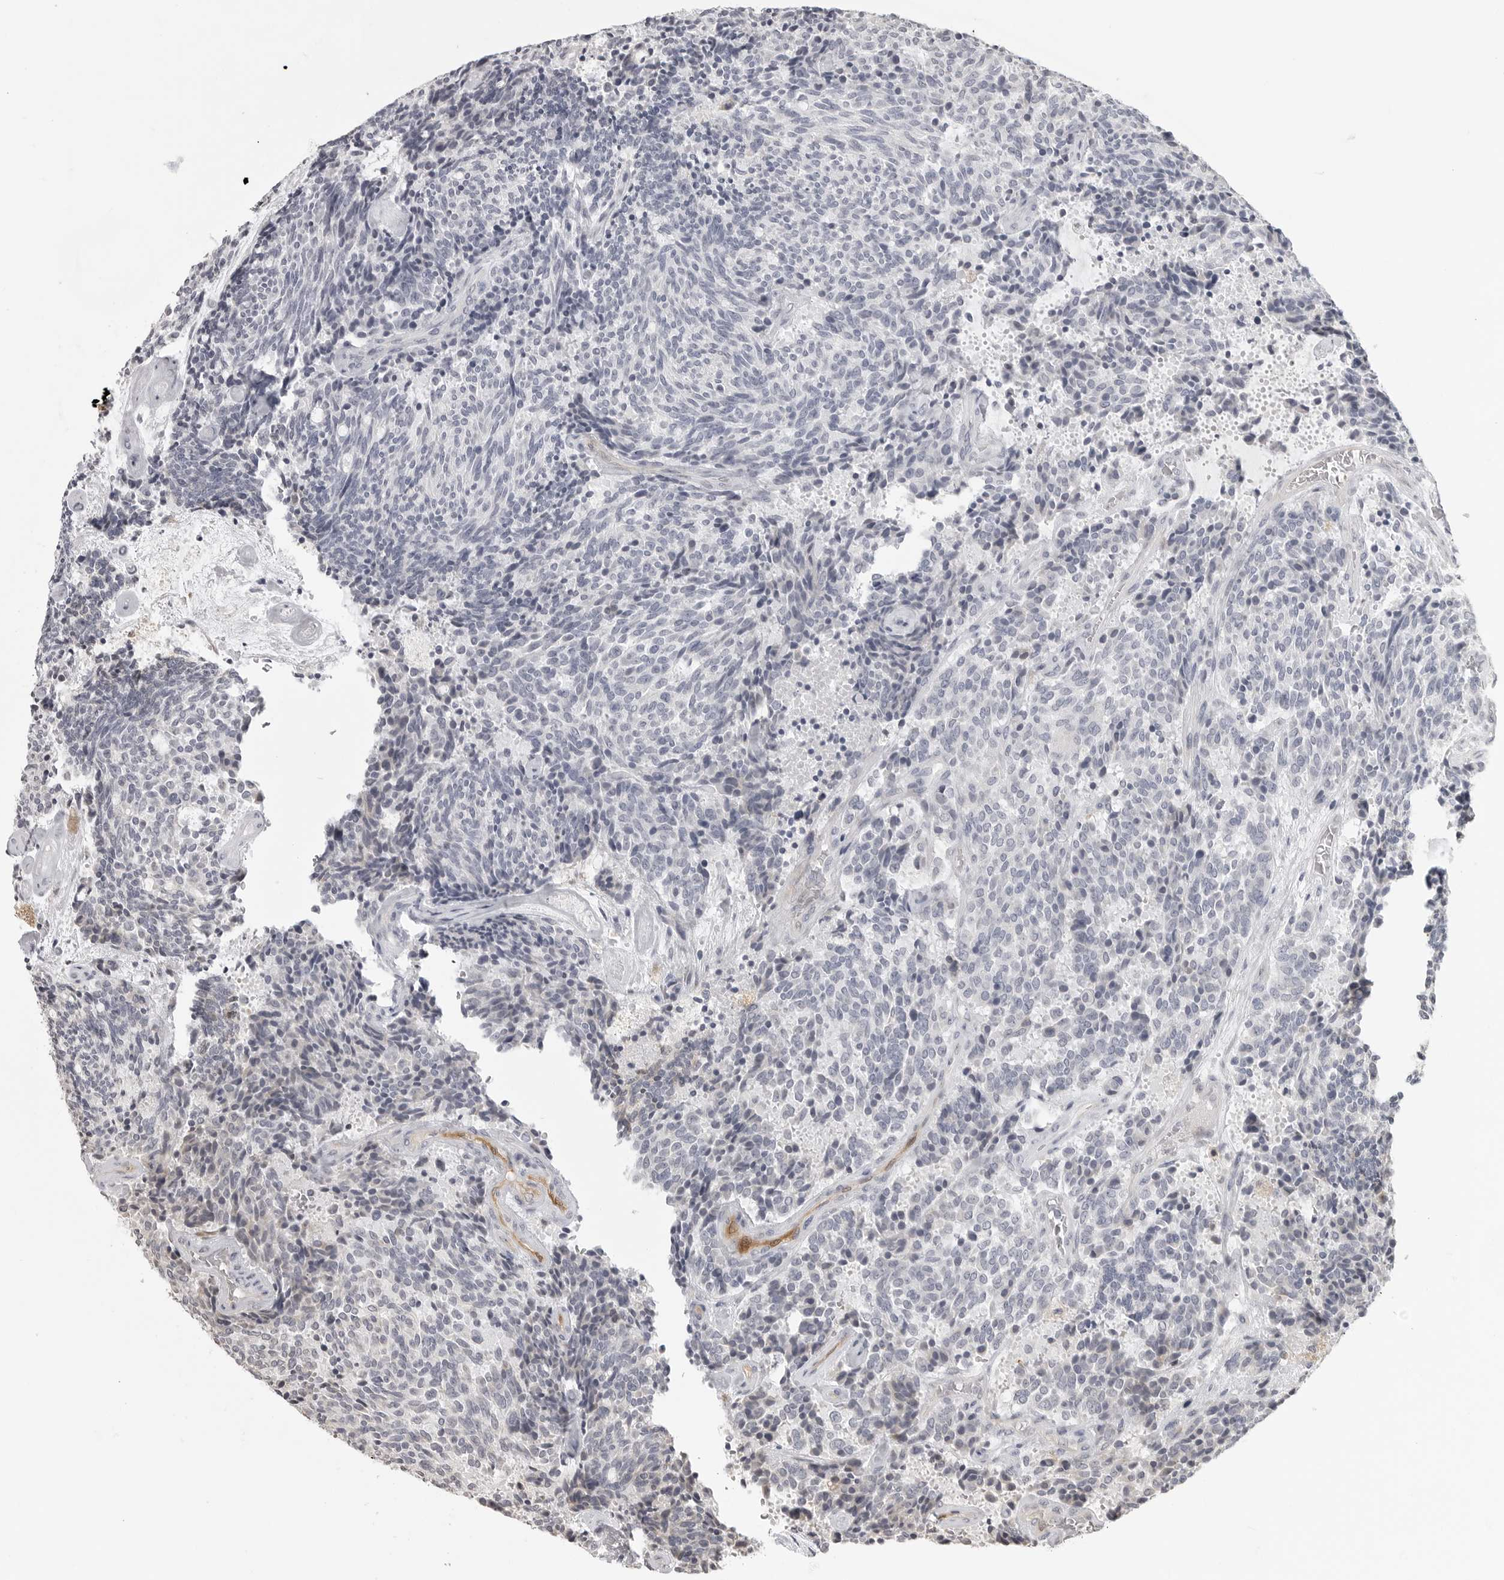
{"staining": {"intensity": "negative", "quantity": "none", "location": "none"}, "tissue": "carcinoid", "cell_type": "Tumor cells", "image_type": "cancer", "snomed": [{"axis": "morphology", "description": "Carcinoid, malignant, NOS"}, {"axis": "topography", "description": "Pancreas"}], "caption": "Immunohistochemistry (IHC) of carcinoid displays no positivity in tumor cells.", "gene": "IDO1", "patient": {"sex": "female", "age": 54}}